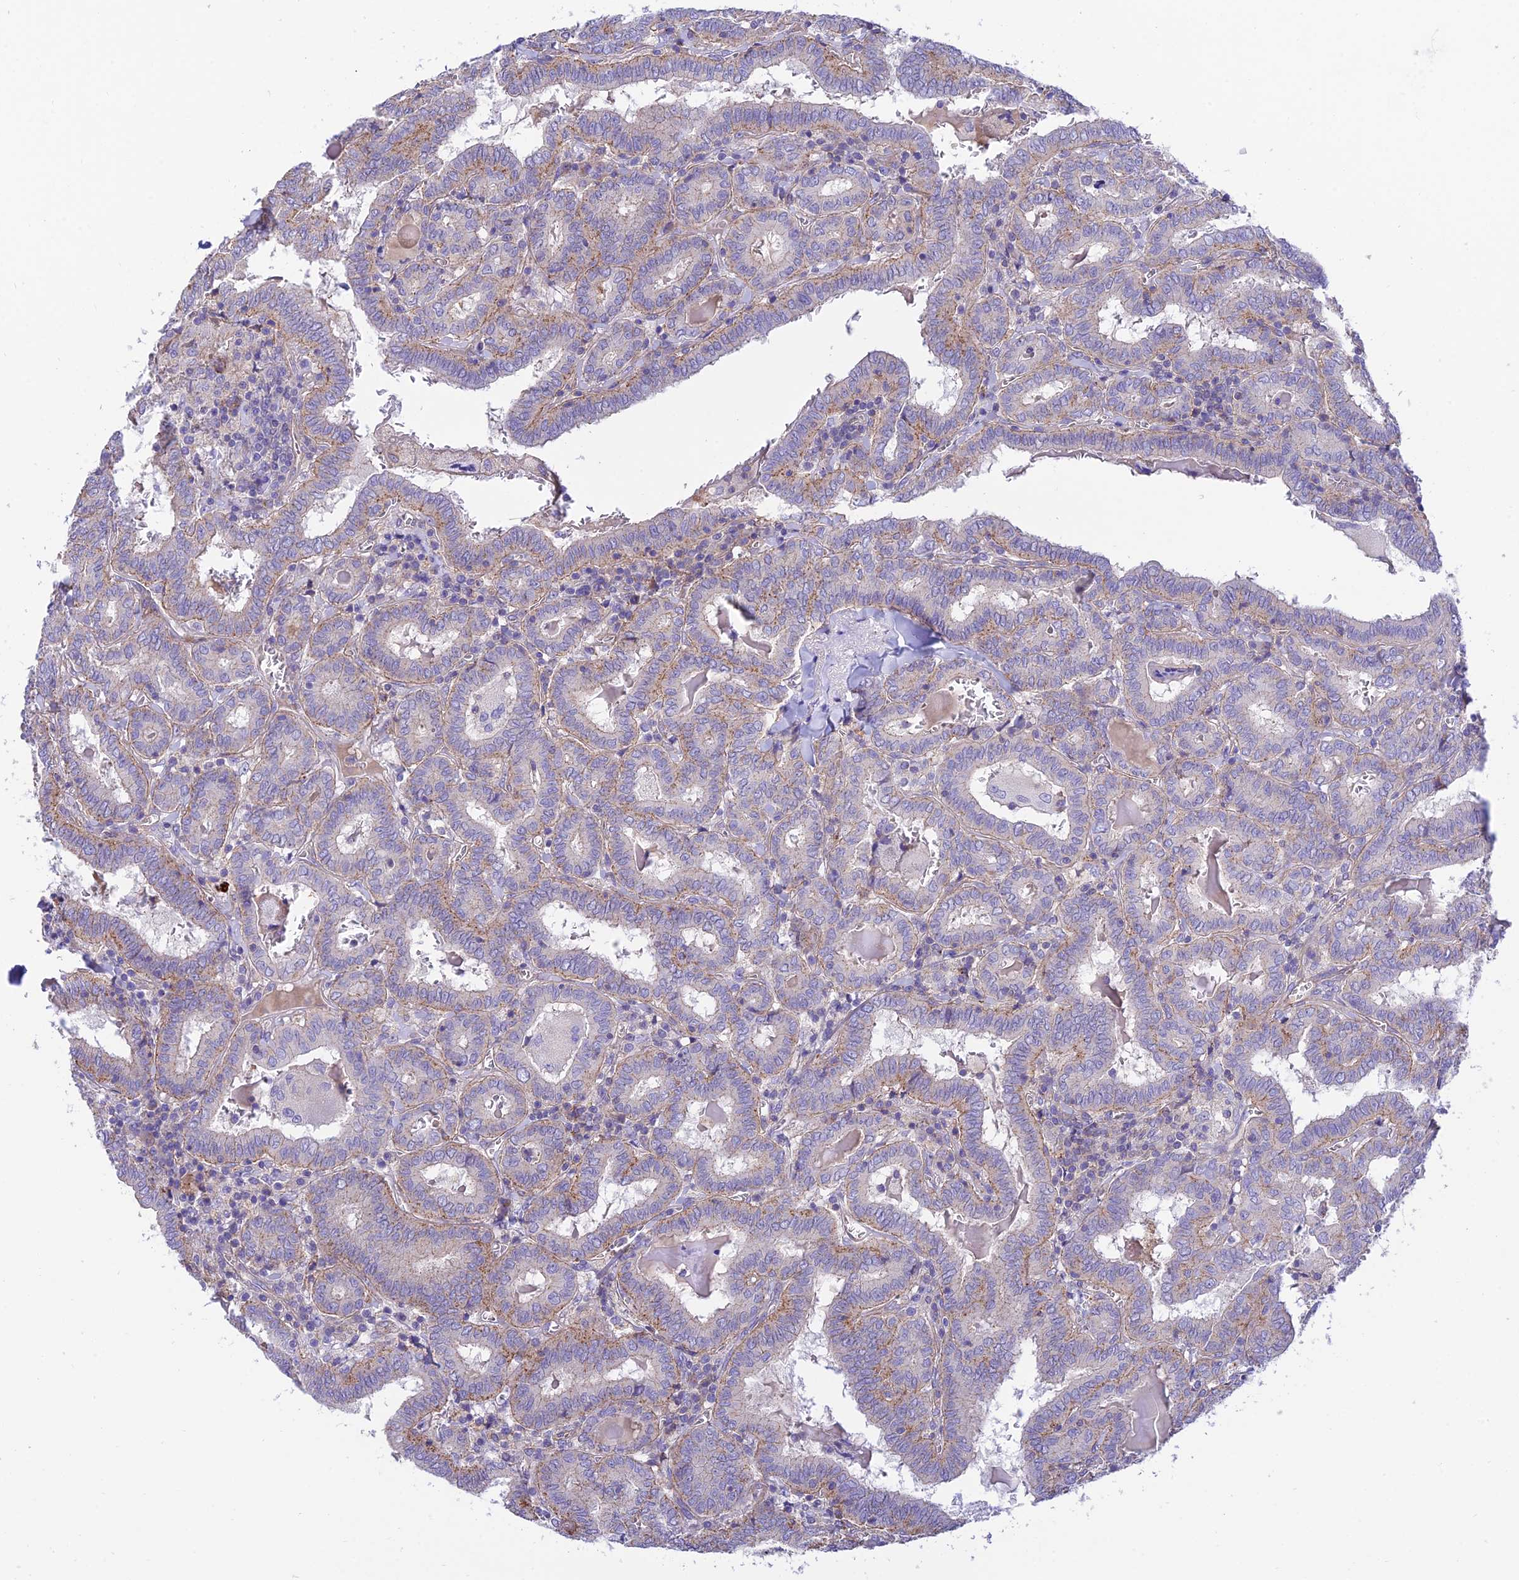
{"staining": {"intensity": "weak", "quantity": "<25%", "location": "cytoplasmic/membranous"}, "tissue": "thyroid cancer", "cell_type": "Tumor cells", "image_type": "cancer", "snomed": [{"axis": "morphology", "description": "Papillary adenocarcinoma, NOS"}, {"axis": "topography", "description": "Thyroid gland"}], "caption": "IHC micrograph of neoplastic tissue: thyroid cancer (papillary adenocarcinoma) stained with DAB exhibits no significant protein staining in tumor cells.", "gene": "CCDC157", "patient": {"sex": "female", "age": 72}}